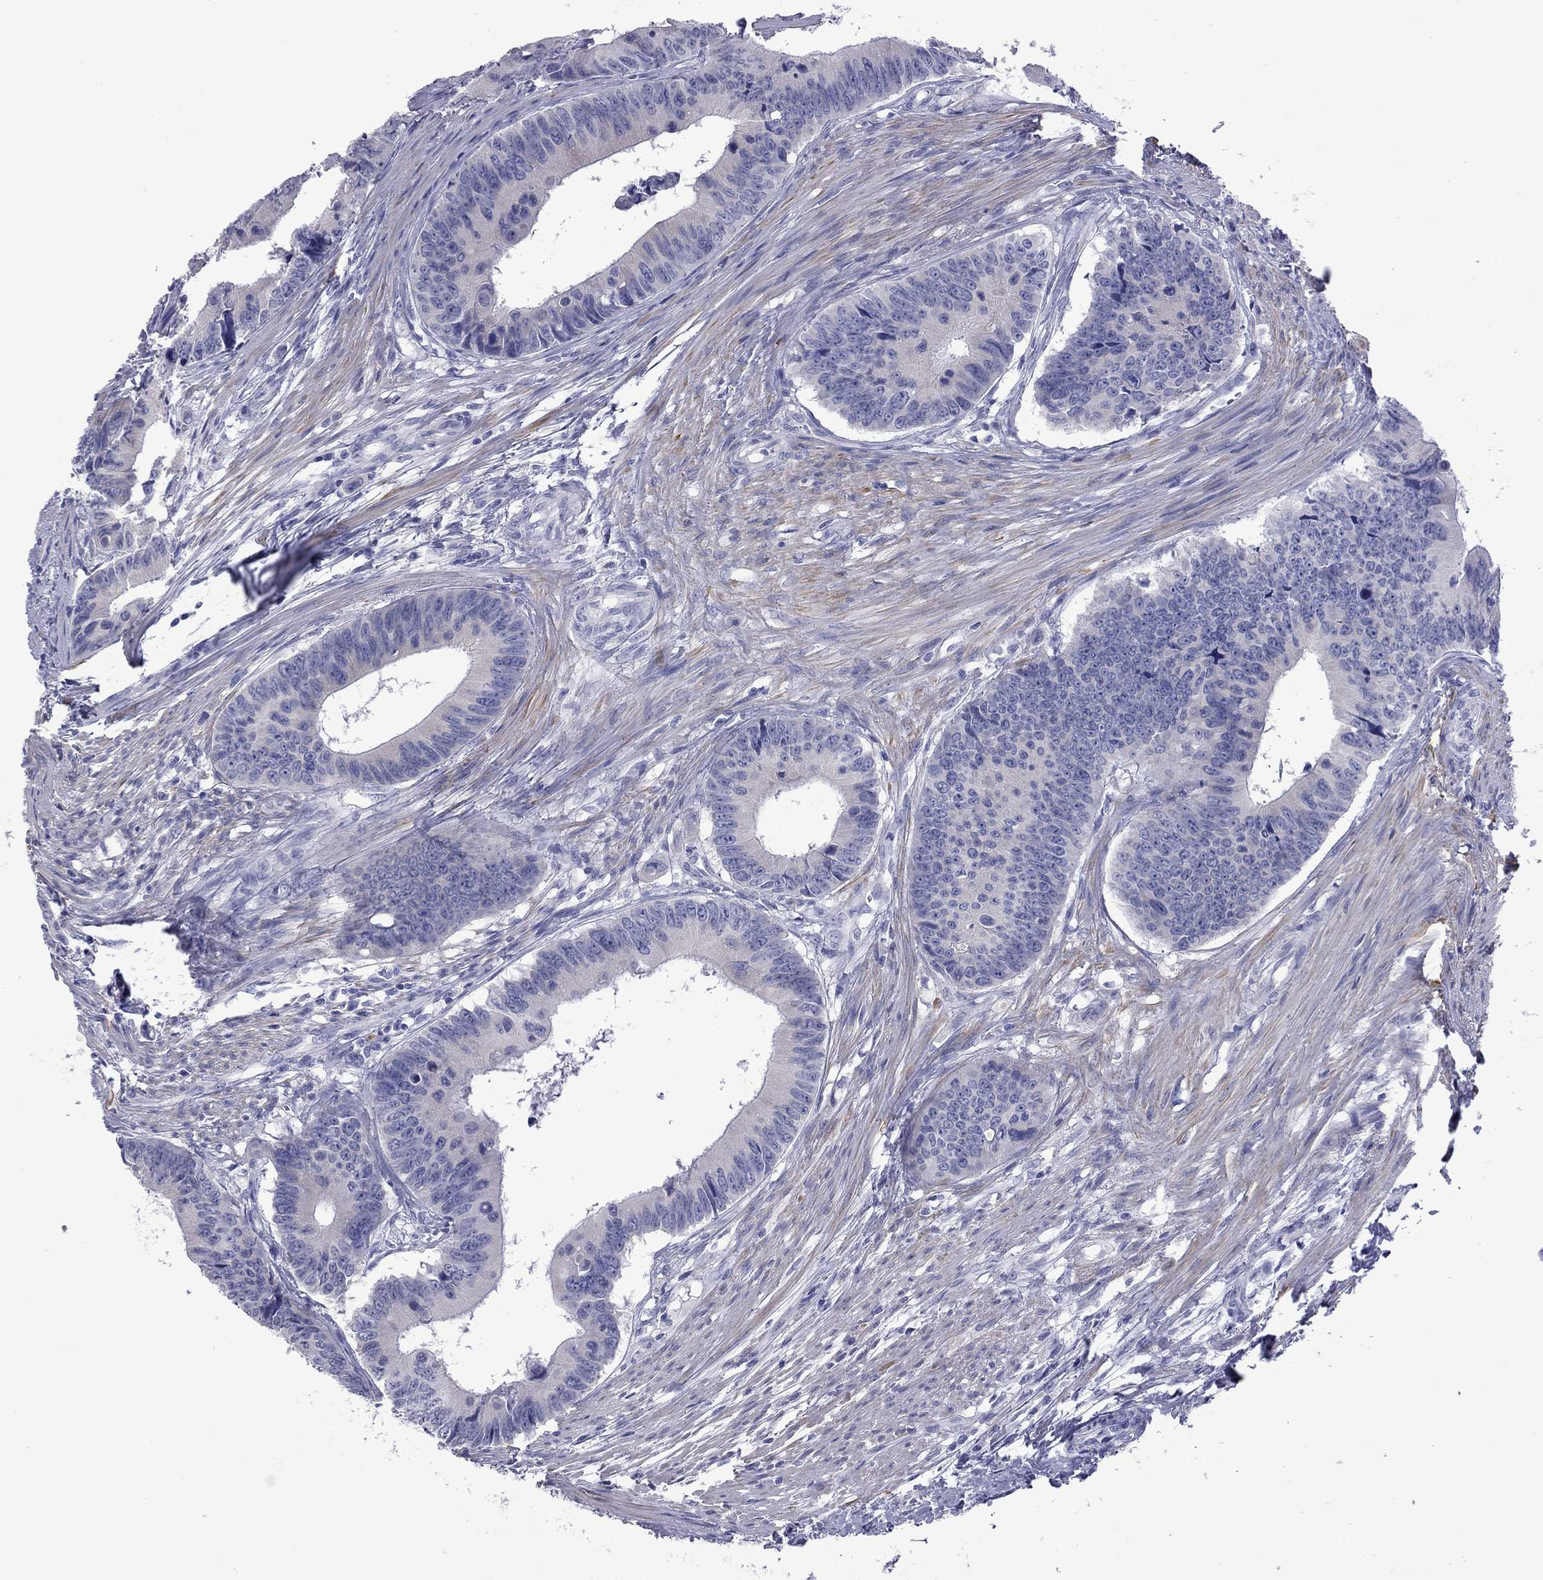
{"staining": {"intensity": "negative", "quantity": "none", "location": "none"}, "tissue": "colorectal cancer", "cell_type": "Tumor cells", "image_type": "cancer", "snomed": [{"axis": "morphology", "description": "Adenocarcinoma, NOS"}, {"axis": "topography", "description": "Colon"}], "caption": "Tumor cells show no significant protein staining in adenocarcinoma (colorectal).", "gene": "EPPIN", "patient": {"sex": "female", "age": 87}}